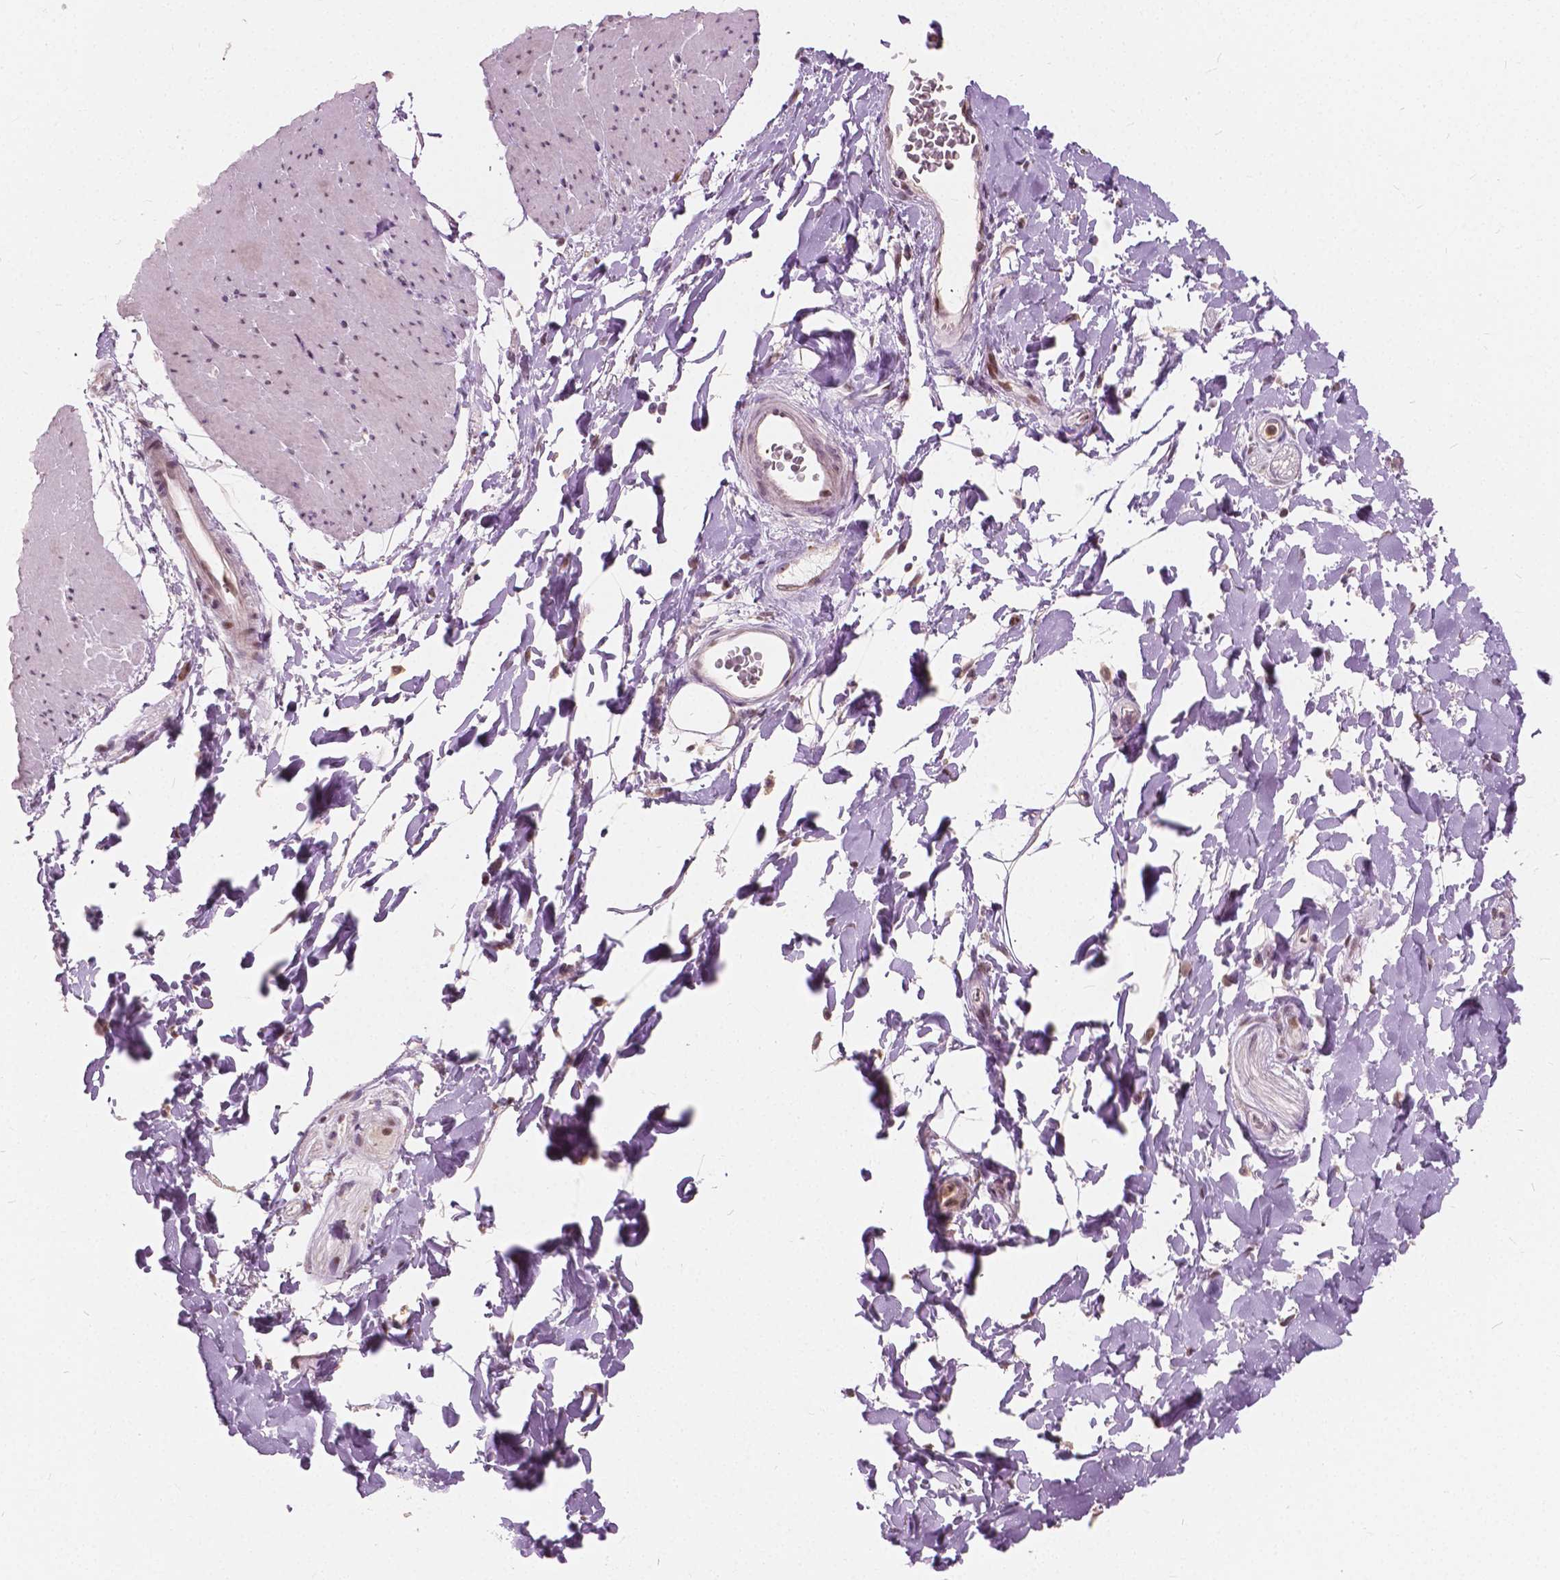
{"staining": {"intensity": "negative", "quantity": "none", "location": "none"}, "tissue": "smooth muscle", "cell_type": "Smooth muscle cells", "image_type": "normal", "snomed": [{"axis": "morphology", "description": "Normal tissue, NOS"}, {"axis": "topography", "description": "Smooth muscle"}, {"axis": "topography", "description": "Rectum"}], "caption": "This is an IHC image of normal smooth muscle. There is no expression in smooth muscle cells.", "gene": "DLX6", "patient": {"sex": "male", "age": 53}}